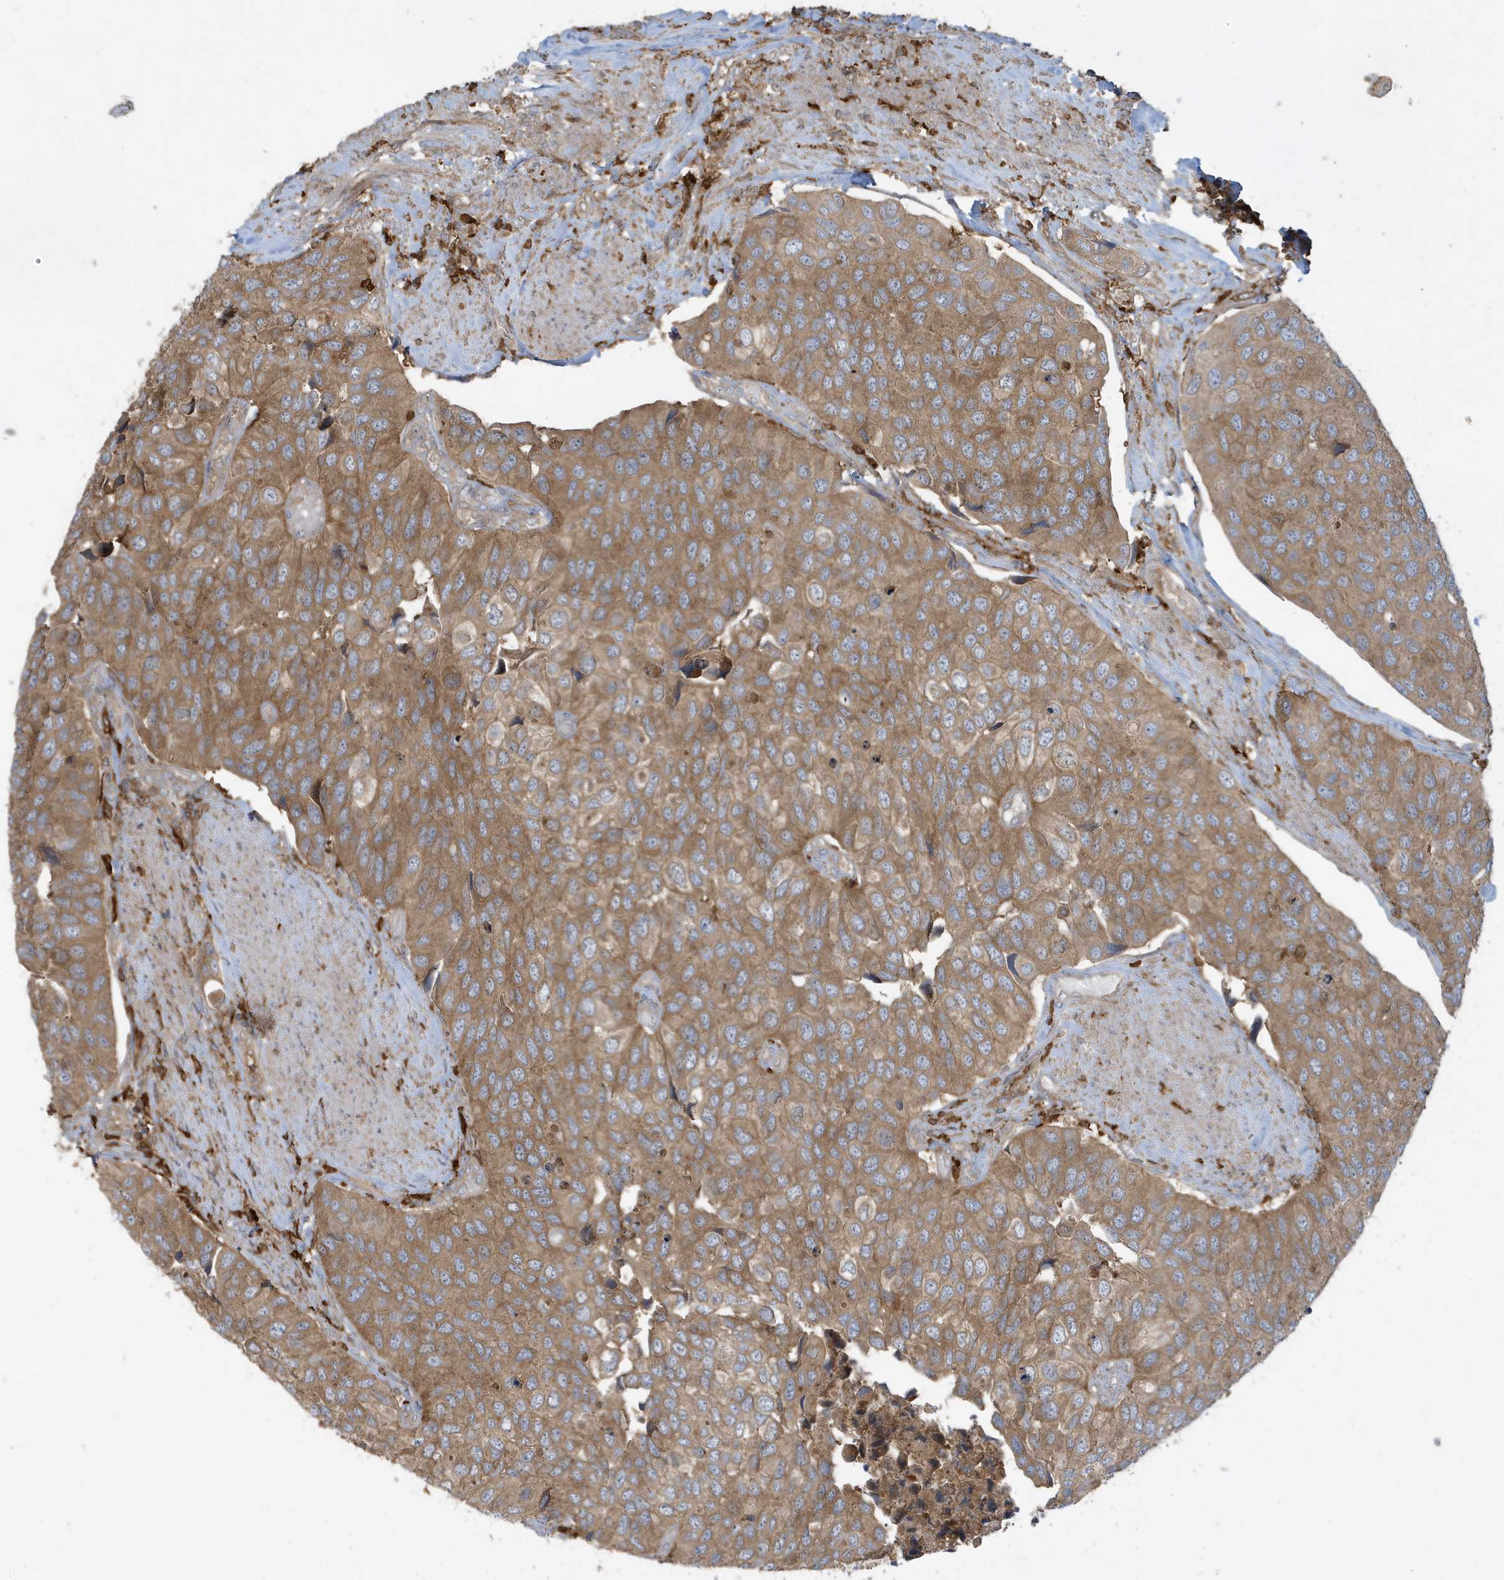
{"staining": {"intensity": "moderate", "quantity": ">75%", "location": "cytoplasmic/membranous"}, "tissue": "urothelial cancer", "cell_type": "Tumor cells", "image_type": "cancer", "snomed": [{"axis": "morphology", "description": "Urothelial carcinoma, High grade"}, {"axis": "topography", "description": "Urinary bladder"}], "caption": "High-grade urothelial carcinoma stained for a protein (brown) displays moderate cytoplasmic/membranous positive staining in about >75% of tumor cells.", "gene": "ABTB1", "patient": {"sex": "male", "age": 74}}